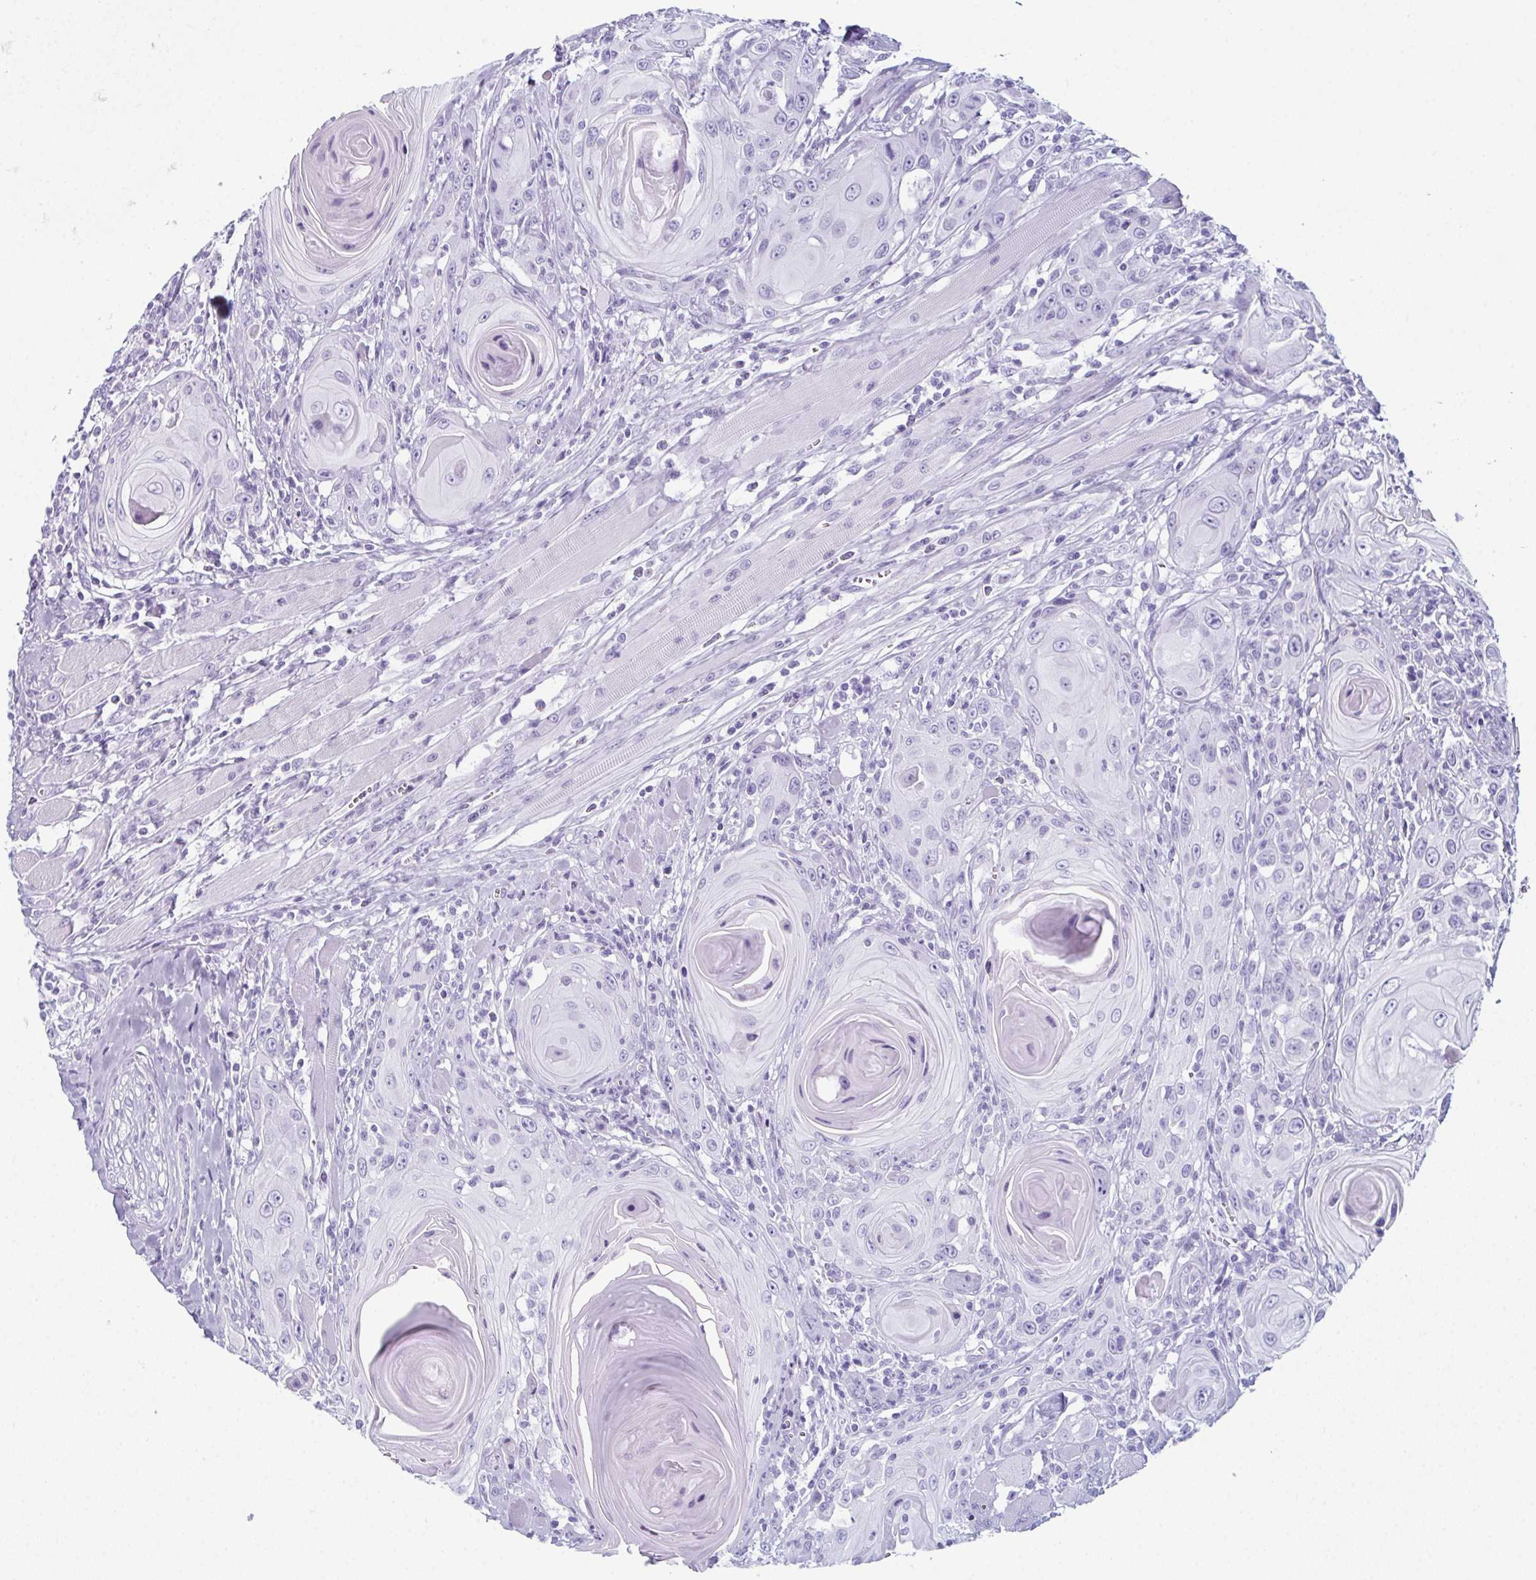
{"staining": {"intensity": "negative", "quantity": "none", "location": "none"}, "tissue": "head and neck cancer", "cell_type": "Tumor cells", "image_type": "cancer", "snomed": [{"axis": "morphology", "description": "Squamous cell carcinoma, NOS"}, {"axis": "topography", "description": "Head-Neck"}], "caption": "Image shows no significant protein expression in tumor cells of head and neck cancer (squamous cell carcinoma).", "gene": "ENKUR", "patient": {"sex": "female", "age": 80}}